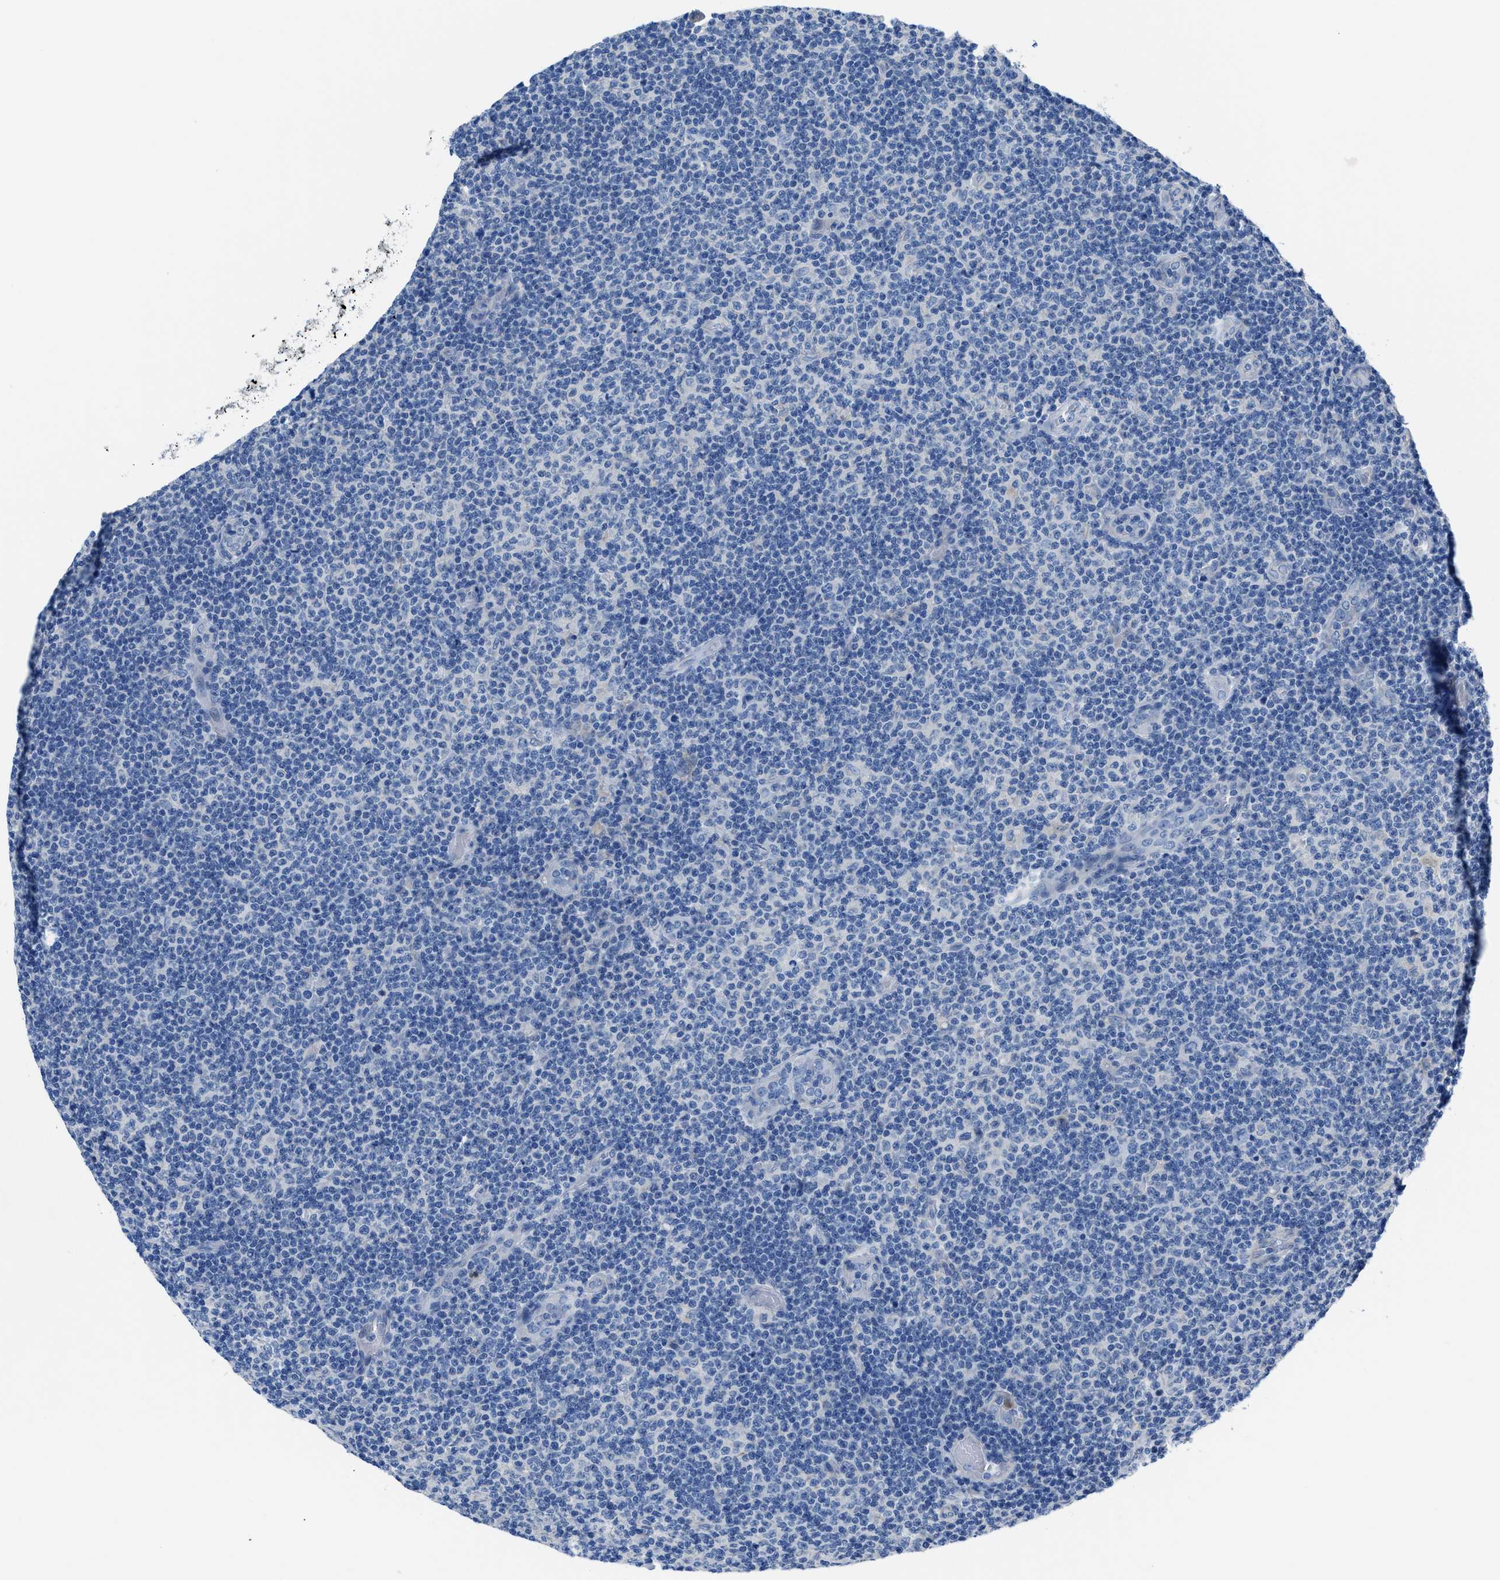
{"staining": {"intensity": "weak", "quantity": "<25%", "location": "cytoplasmic/membranous"}, "tissue": "lymphoma", "cell_type": "Tumor cells", "image_type": "cancer", "snomed": [{"axis": "morphology", "description": "Malignant lymphoma, non-Hodgkin's type, Low grade"}, {"axis": "topography", "description": "Lymph node"}], "caption": "Immunohistochemistry of human lymphoma displays no expression in tumor cells.", "gene": "ITPR1", "patient": {"sex": "male", "age": 83}}